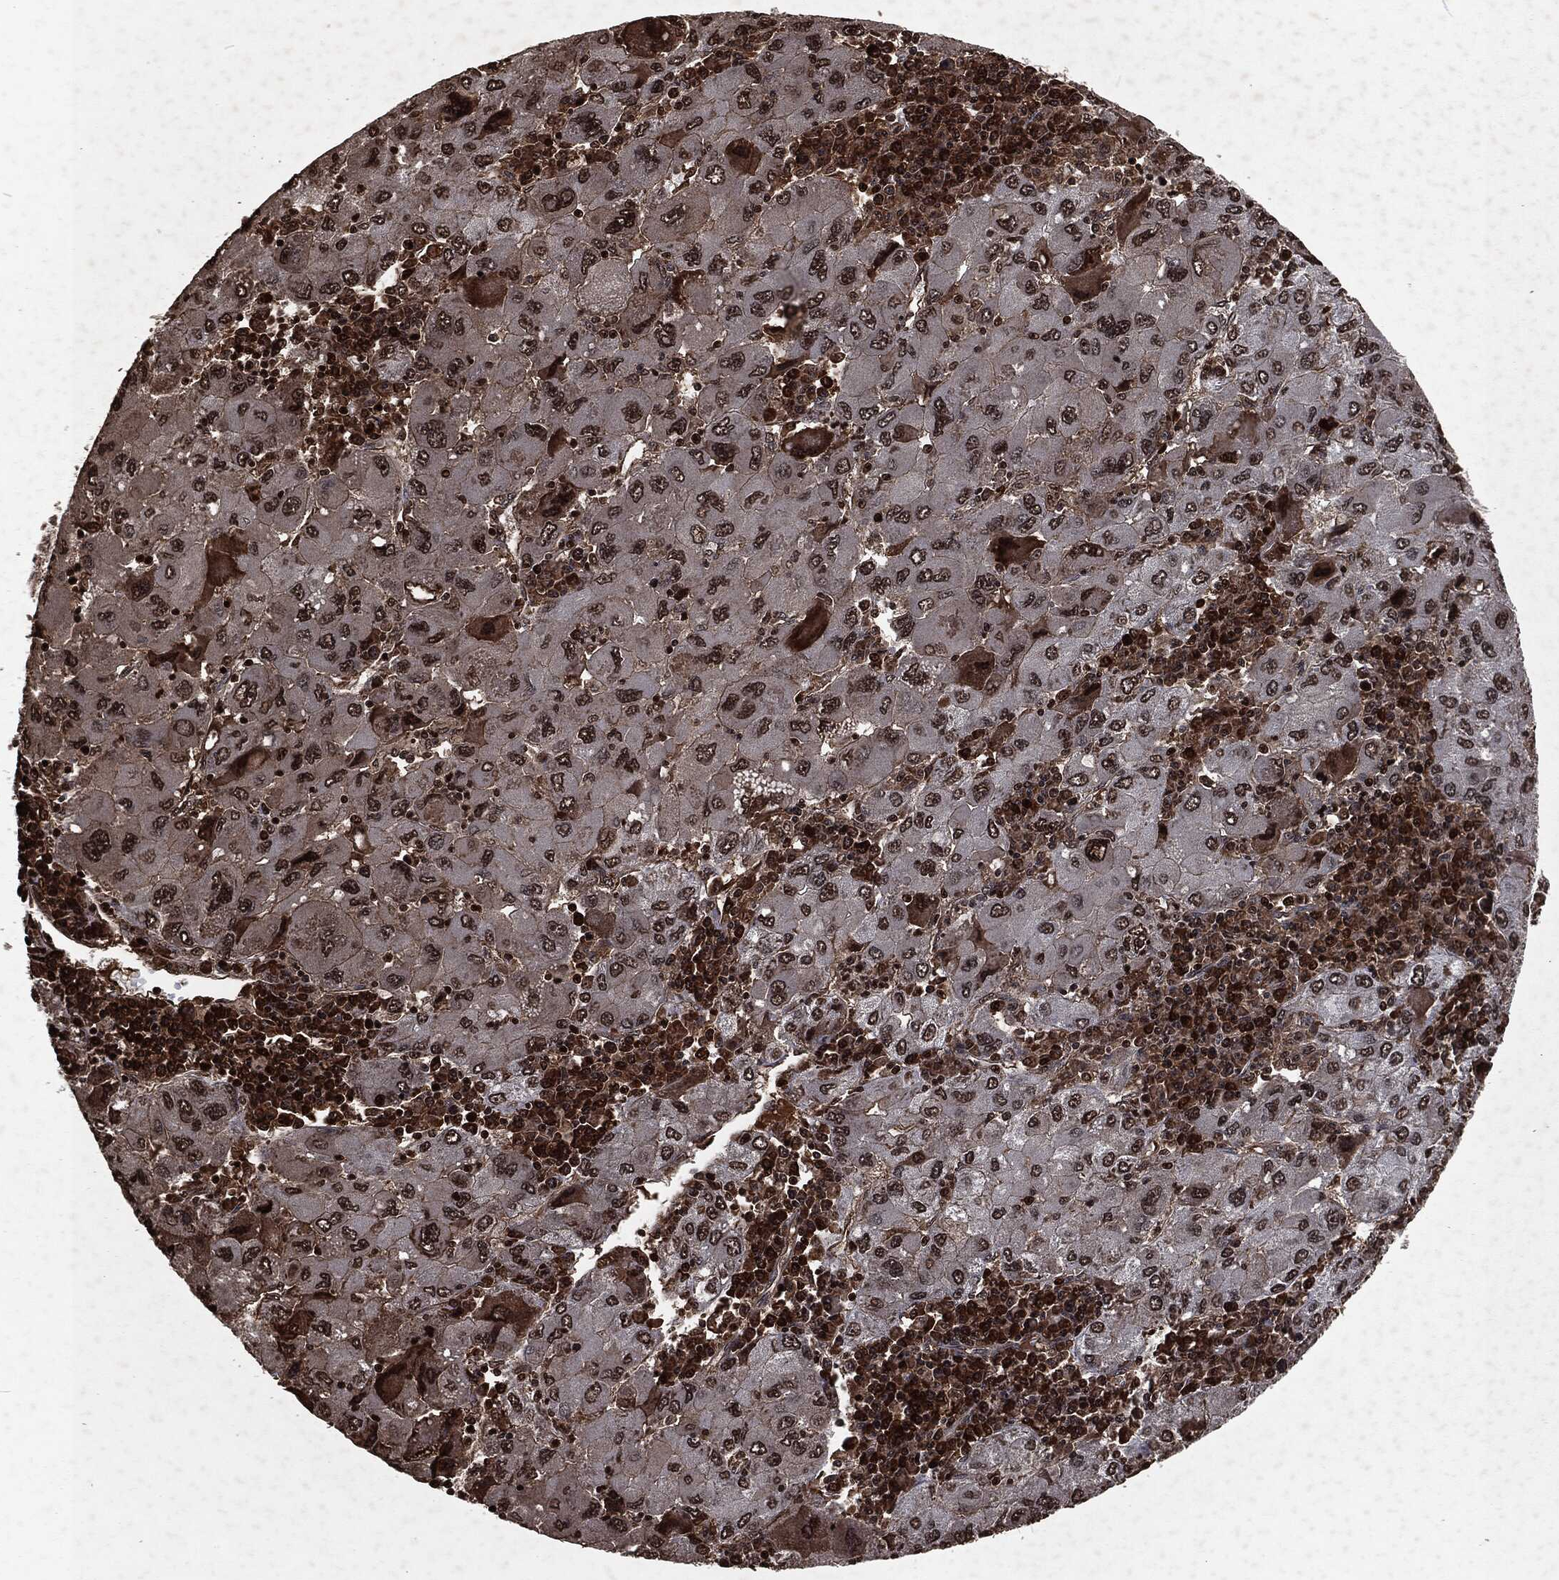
{"staining": {"intensity": "moderate", "quantity": "<25%", "location": "cytoplasmic/membranous"}, "tissue": "liver cancer", "cell_type": "Tumor cells", "image_type": "cancer", "snomed": [{"axis": "morphology", "description": "Carcinoma, Hepatocellular, NOS"}, {"axis": "topography", "description": "Liver"}], "caption": "Immunohistochemistry (IHC) of human liver cancer exhibits low levels of moderate cytoplasmic/membranous positivity in approximately <25% of tumor cells.", "gene": "SNAI1", "patient": {"sex": "male", "age": 75}}